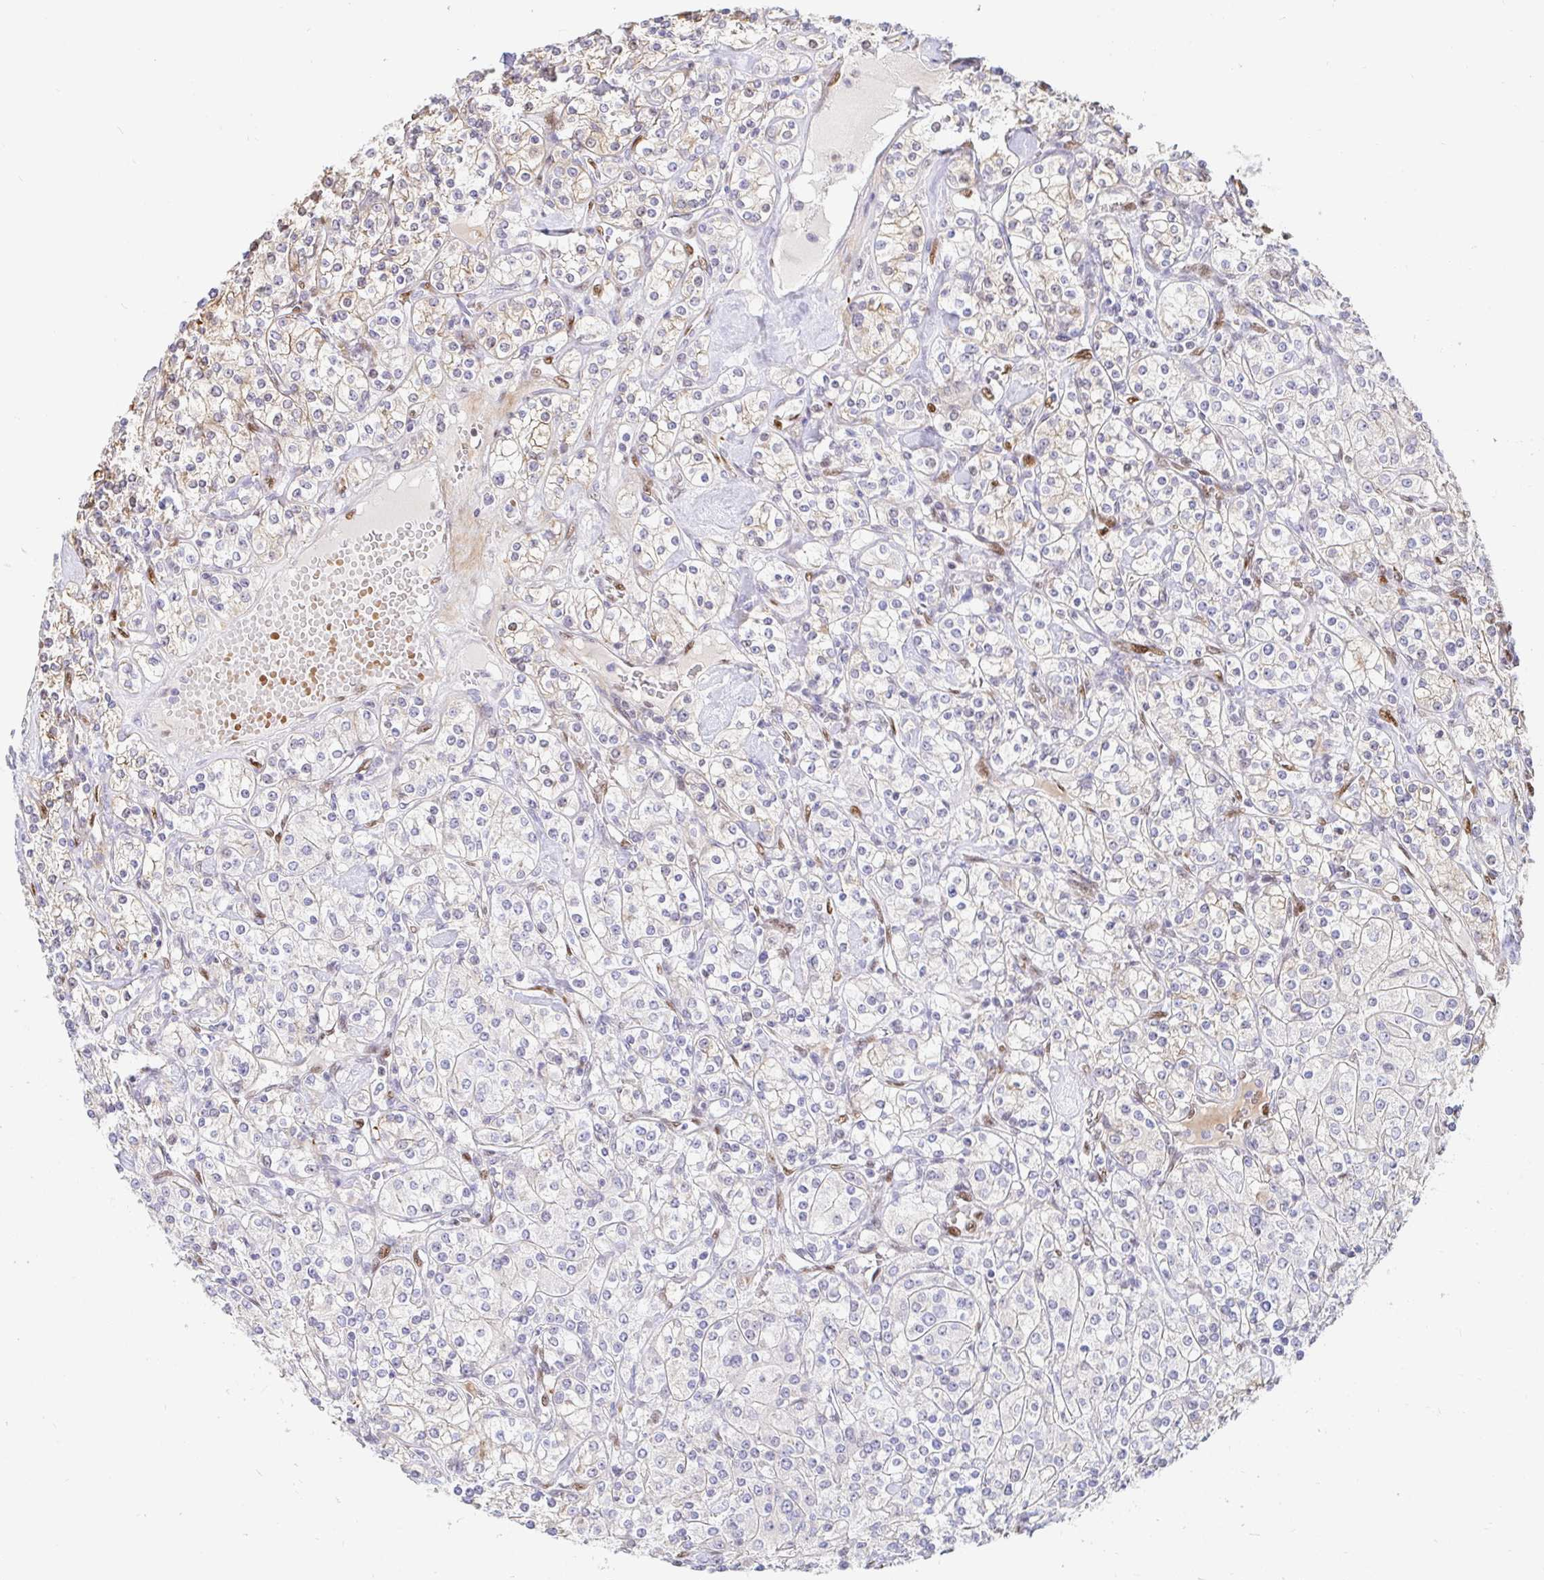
{"staining": {"intensity": "negative", "quantity": "none", "location": "none"}, "tissue": "renal cancer", "cell_type": "Tumor cells", "image_type": "cancer", "snomed": [{"axis": "morphology", "description": "Adenocarcinoma, NOS"}, {"axis": "topography", "description": "Kidney"}], "caption": "A high-resolution micrograph shows immunohistochemistry staining of renal adenocarcinoma, which reveals no significant positivity in tumor cells.", "gene": "HINFP", "patient": {"sex": "male", "age": 77}}